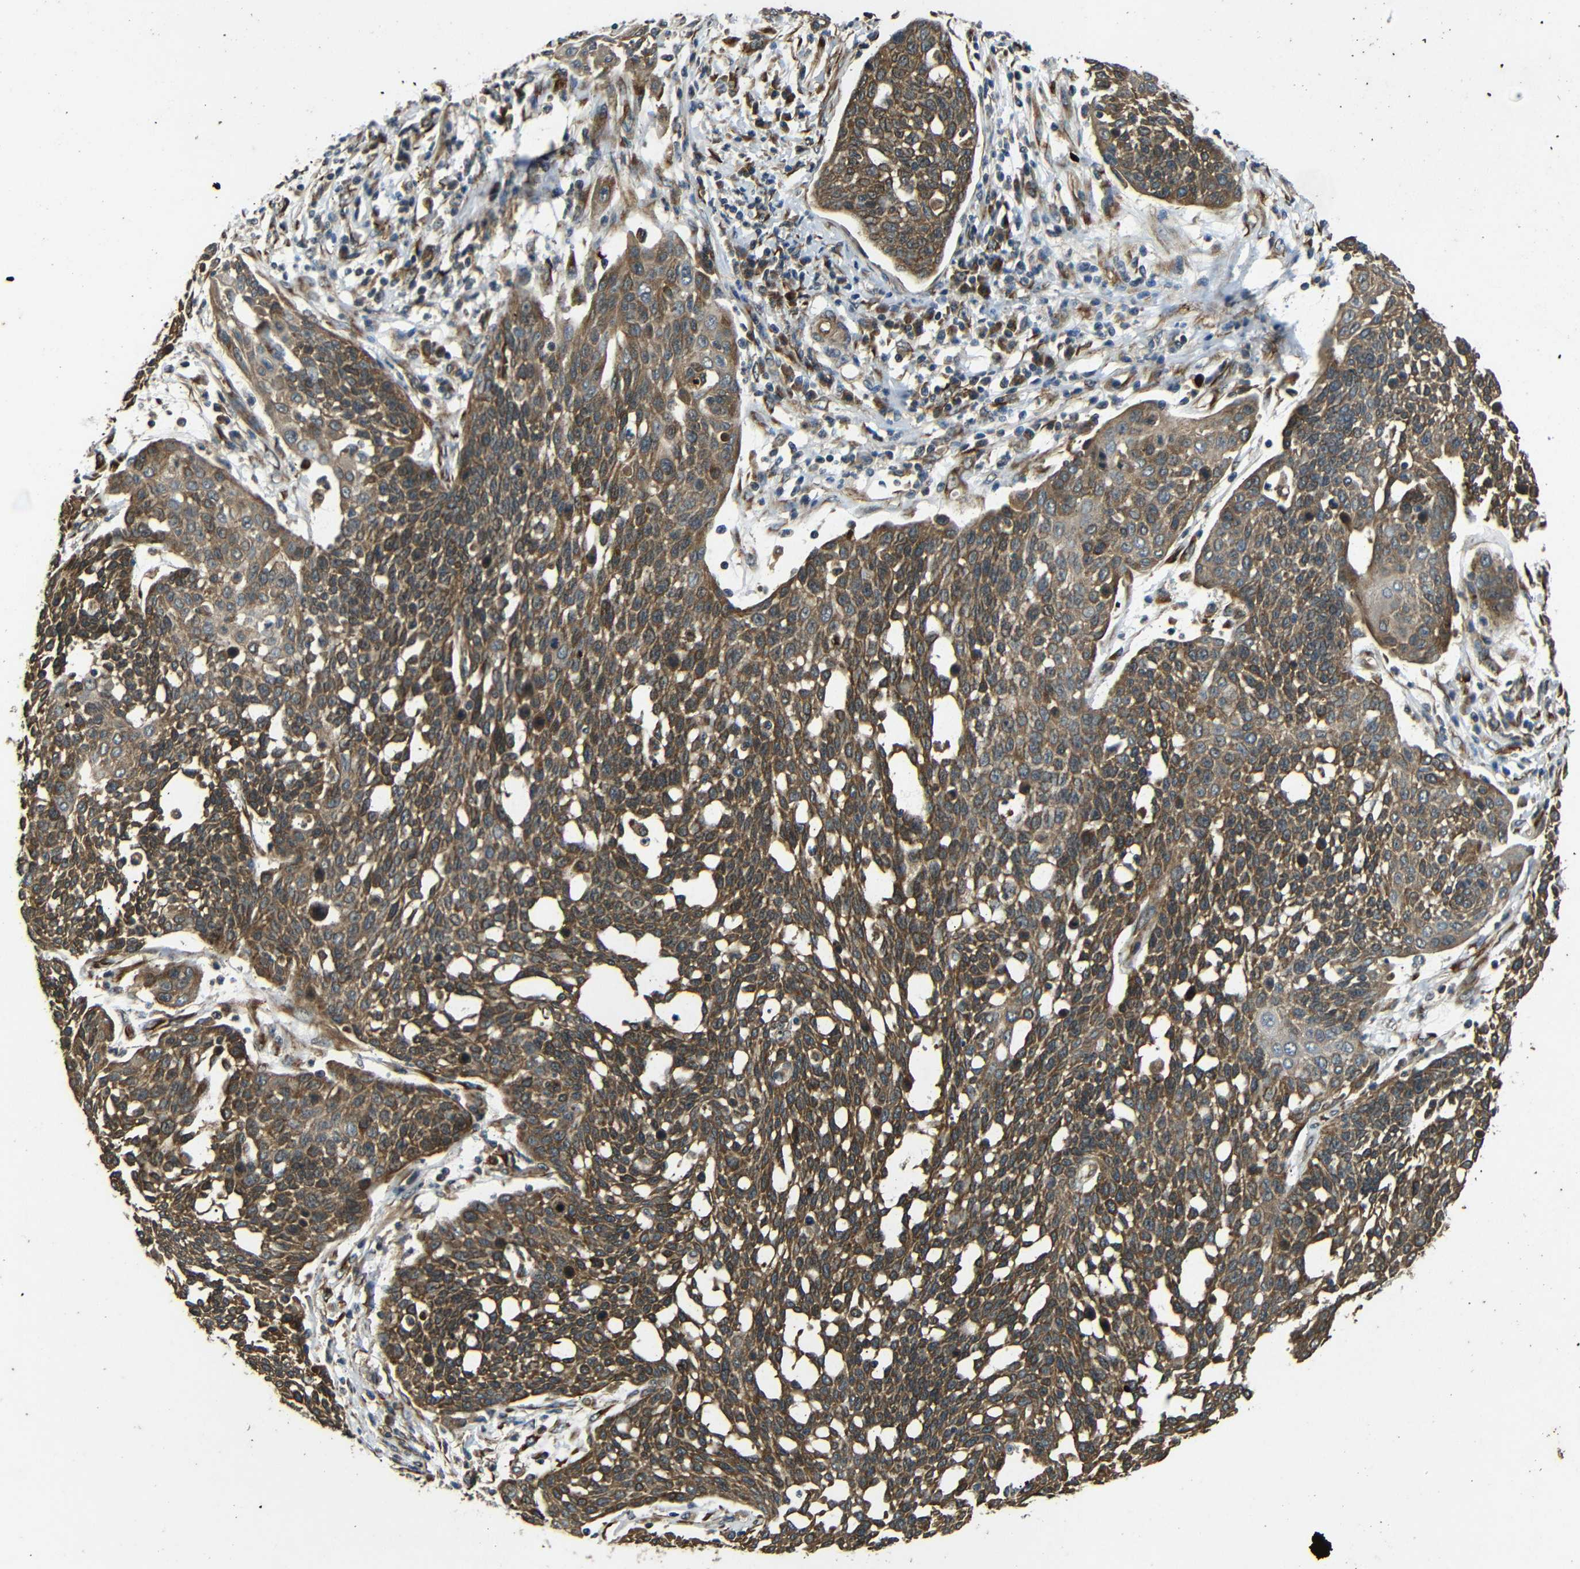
{"staining": {"intensity": "moderate", "quantity": ">75%", "location": "cytoplasmic/membranous"}, "tissue": "cervical cancer", "cell_type": "Tumor cells", "image_type": "cancer", "snomed": [{"axis": "morphology", "description": "Squamous cell carcinoma, NOS"}, {"axis": "topography", "description": "Cervix"}], "caption": "This is an image of IHC staining of cervical cancer (squamous cell carcinoma), which shows moderate positivity in the cytoplasmic/membranous of tumor cells.", "gene": "TRPC1", "patient": {"sex": "female", "age": 34}}